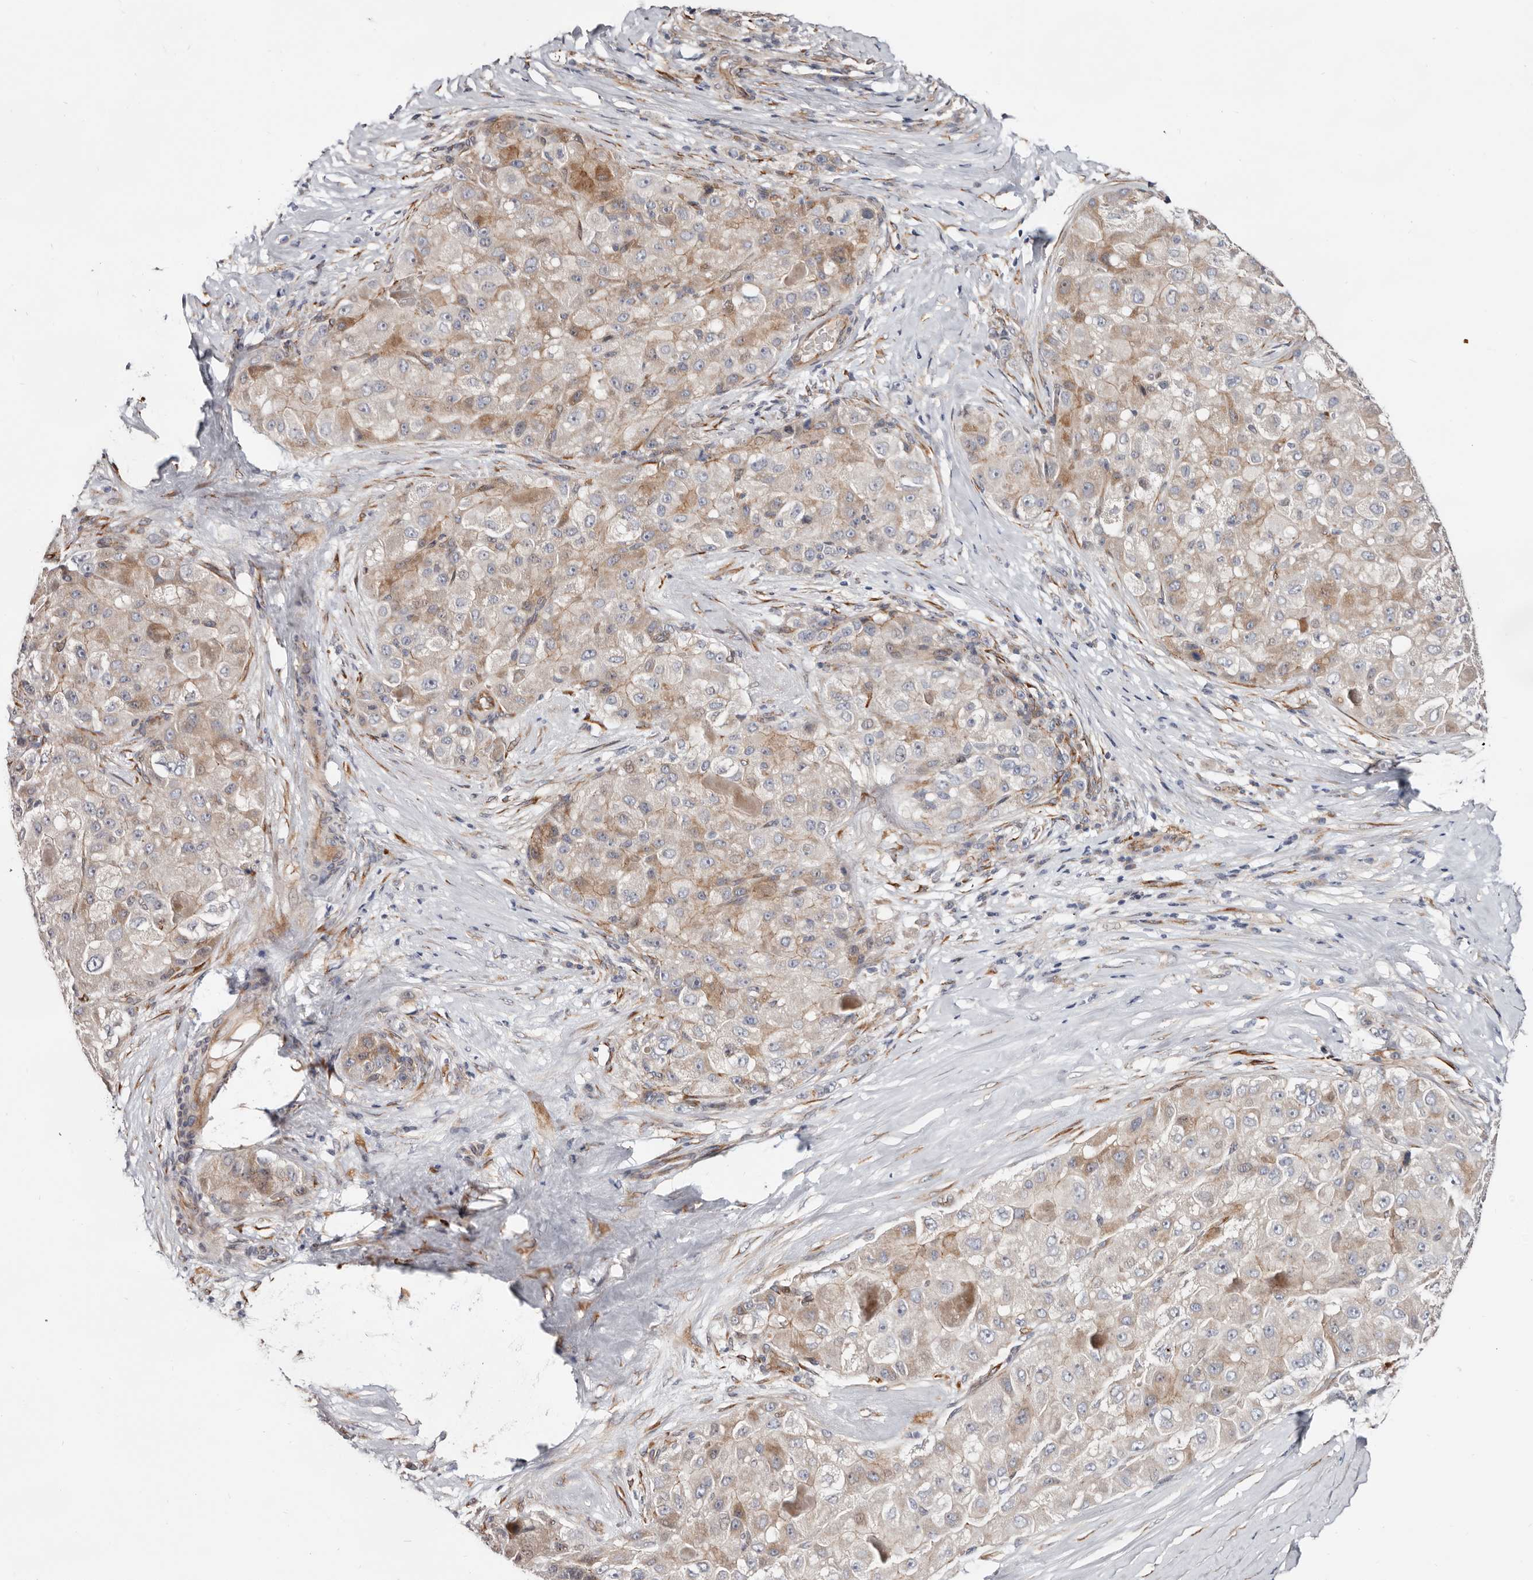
{"staining": {"intensity": "weak", "quantity": "25%-75%", "location": "cytoplasmic/membranous"}, "tissue": "liver cancer", "cell_type": "Tumor cells", "image_type": "cancer", "snomed": [{"axis": "morphology", "description": "Carcinoma, Hepatocellular, NOS"}, {"axis": "topography", "description": "Liver"}], "caption": "A micrograph of human liver cancer (hepatocellular carcinoma) stained for a protein shows weak cytoplasmic/membranous brown staining in tumor cells.", "gene": "USH1C", "patient": {"sex": "male", "age": 80}}